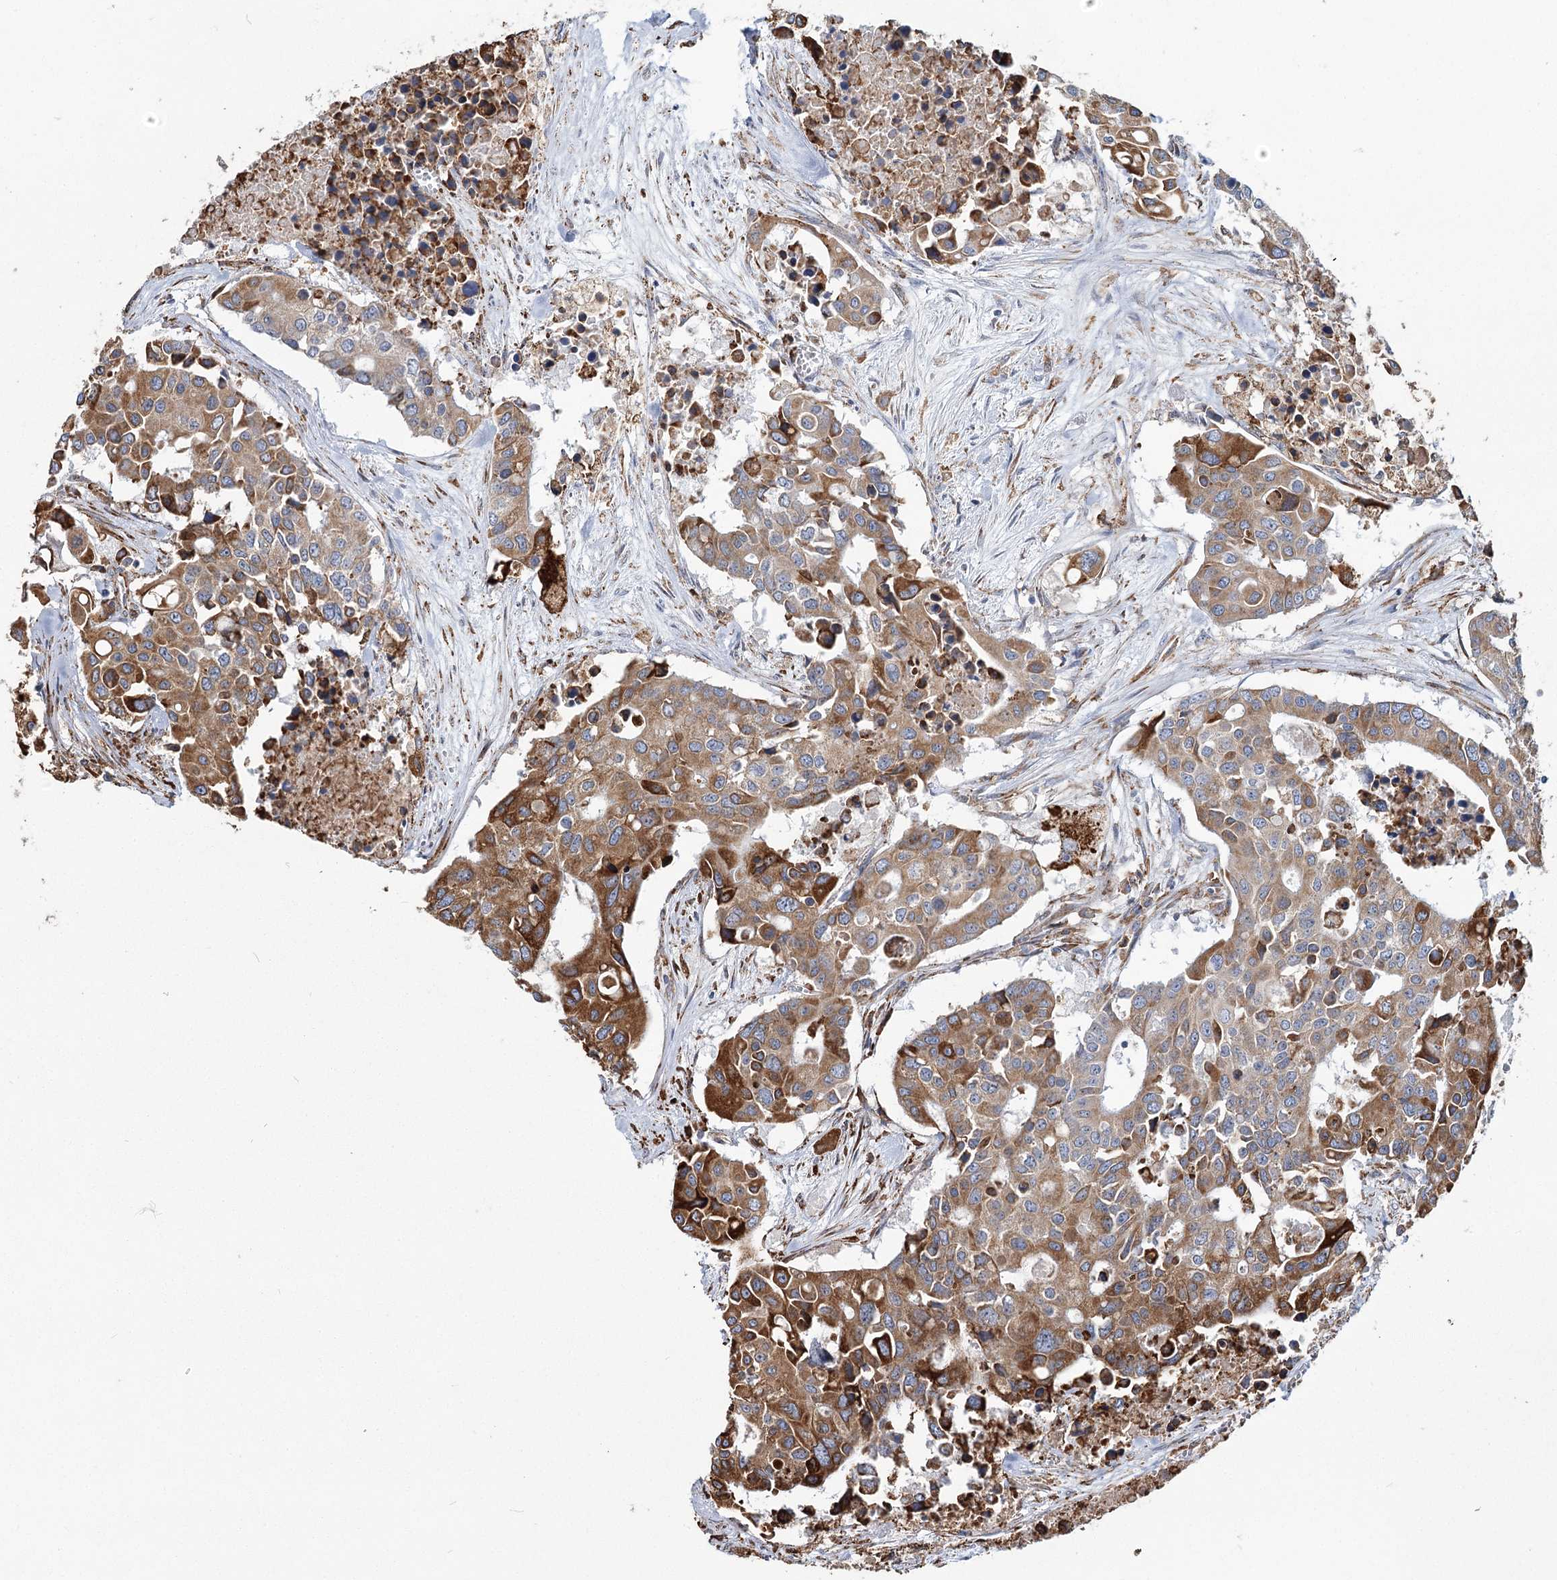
{"staining": {"intensity": "moderate", "quantity": ">75%", "location": "cytoplasmic/membranous"}, "tissue": "colorectal cancer", "cell_type": "Tumor cells", "image_type": "cancer", "snomed": [{"axis": "morphology", "description": "Adenocarcinoma, NOS"}, {"axis": "topography", "description": "Colon"}], "caption": "Approximately >75% of tumor cells in colorectal adenocarcinoma demonstrate moderate cytoplasmic/membranous protein staining as visualized by brown immunohistochemical staining.", "gene": "ZCCHC9", "patient": {"sex": "male", "age": 77}}